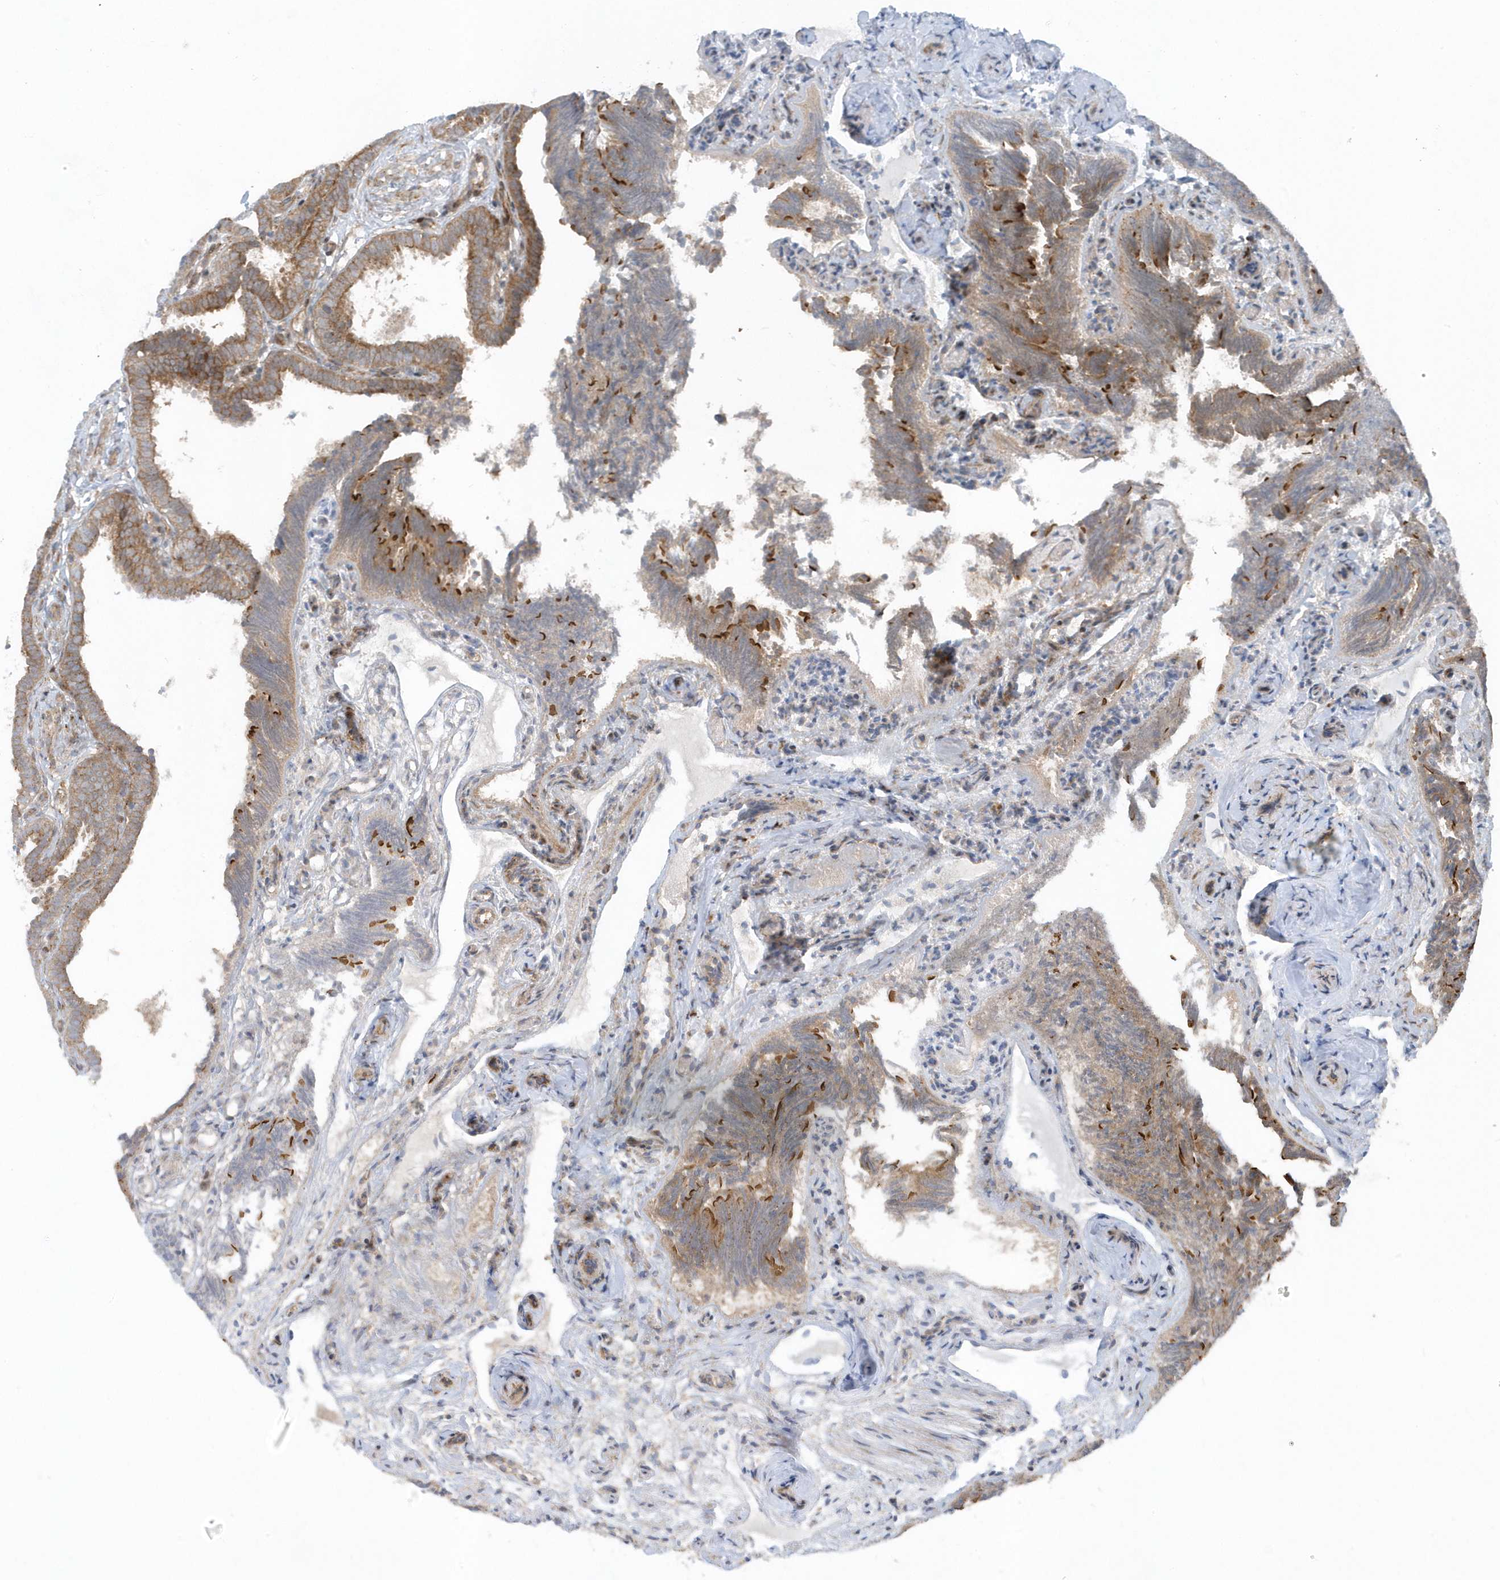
{"staining": {"intensity": "moderate", "quantity": ">75%", "location": "cytoplasmic/membranous"}, "tissue": "fallopian tube", "cell_type": "Glandular cells", "image_type": "normal", "snomed": [{"axis": "morphology", "description": "Normal tissue, NOS"}, {"axis": "topography", "description": "Fallopian tube"}], "caption": "Immunohistochemical staining of normal fallopian tube displays medium levels of moderate cytoplasmic/membranous positivity in approximately >75% of glandular cells. (Stains: DAB in brown, nuclei in blue, Microscopy: brightfield microscopy at high magnification).", "gene": "FAM98A", "patient": {"sex": "female", "age": 39}}